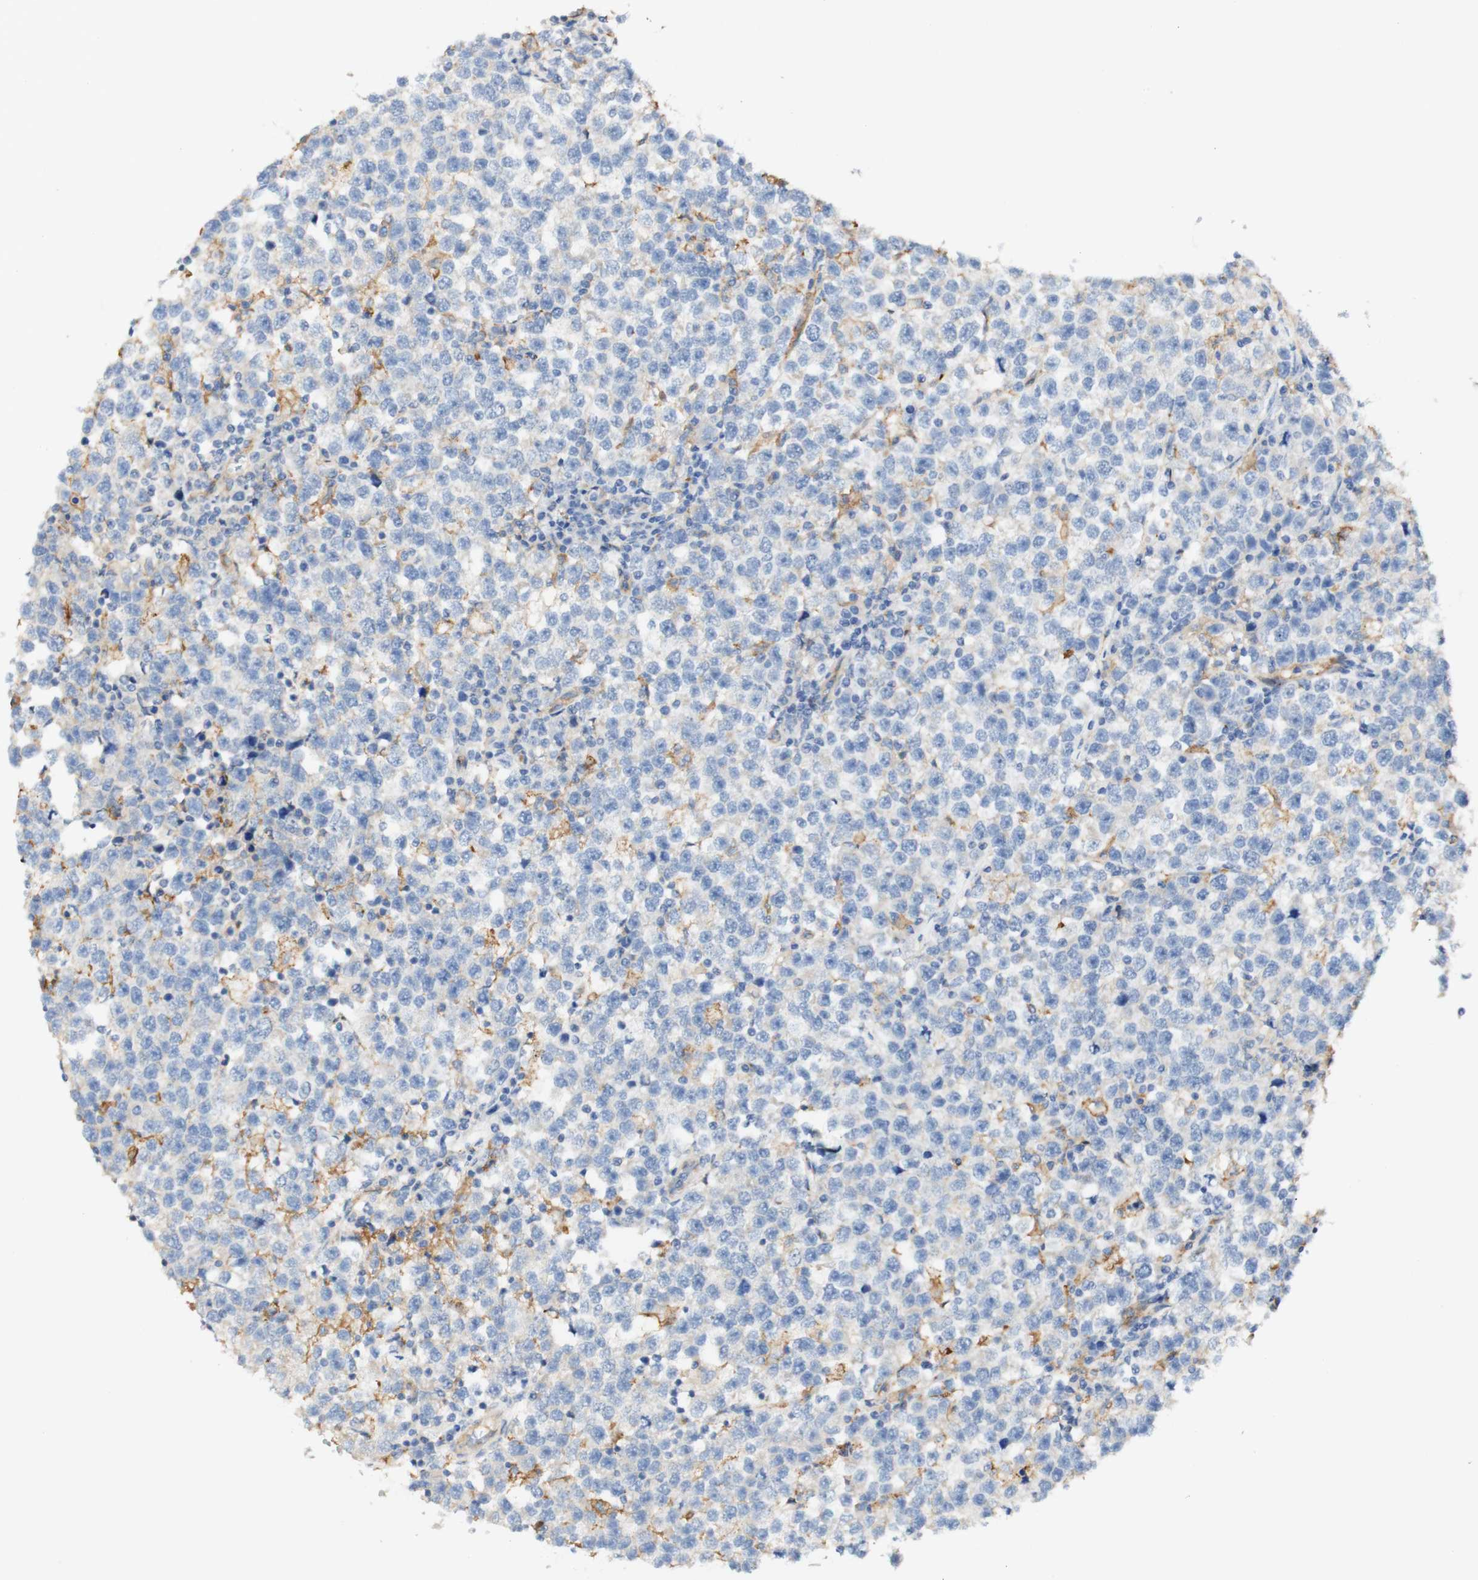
{"staining": {"intensity": "weak", "quantity": "<25%", "location": "cytoplasmic/membranous"}, "tissue": "testis cancer", "cell_type": "Tumor cells", "image_type": "cancer", "snomed": [{"axis": "morphology", "description": "Seminoma, NOS"}, {"axis": "topography", "description": "Testis"}], "caption": "Tumor cells show no significant protein staining in seminoma (testis).", "gene": "FCGRT", "patient": {"sex": "male", "age": 43}}